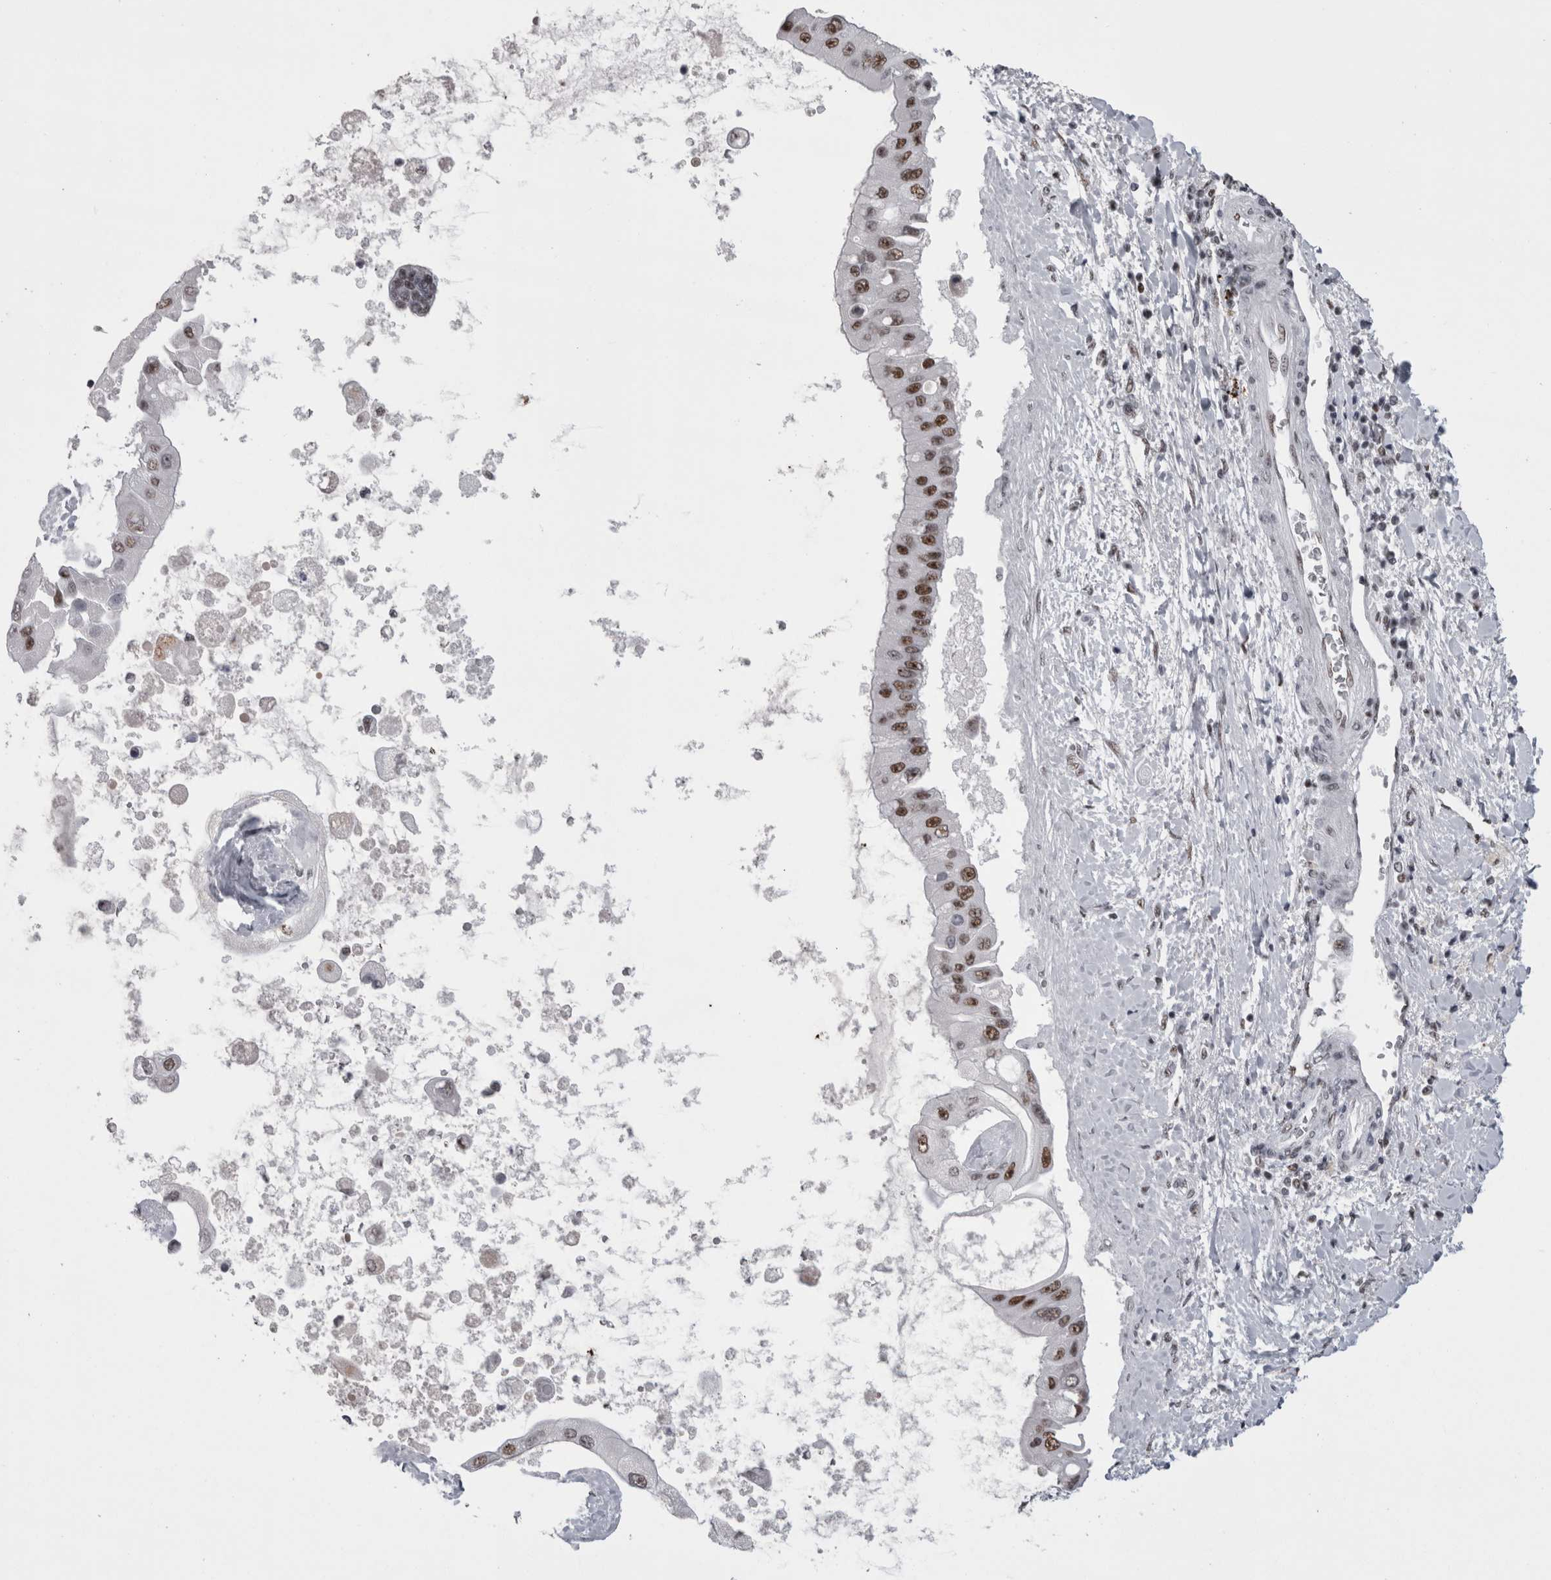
{"staining": {"intensity": "moderate", "quantity": ">75%", "location": "nuclear"}, "tissue": "liver cancer", "cell_type": "Tumor cells", "image_type": "cancer", "snomed": [{"axis": "morphology", "description": "Cholangiocarcinoma"}, {"axis": "topography", "description": "Liver"}], "caption": "A high-resolution histopathology image shows immunohistochemistry staining of liver cancer (cholangiocarcinoma), which shows moderate nuclear staining in about >75% of tumor cells.", "gene": "SNRNP40", "patient": {"sex": "male", "age": 50}}